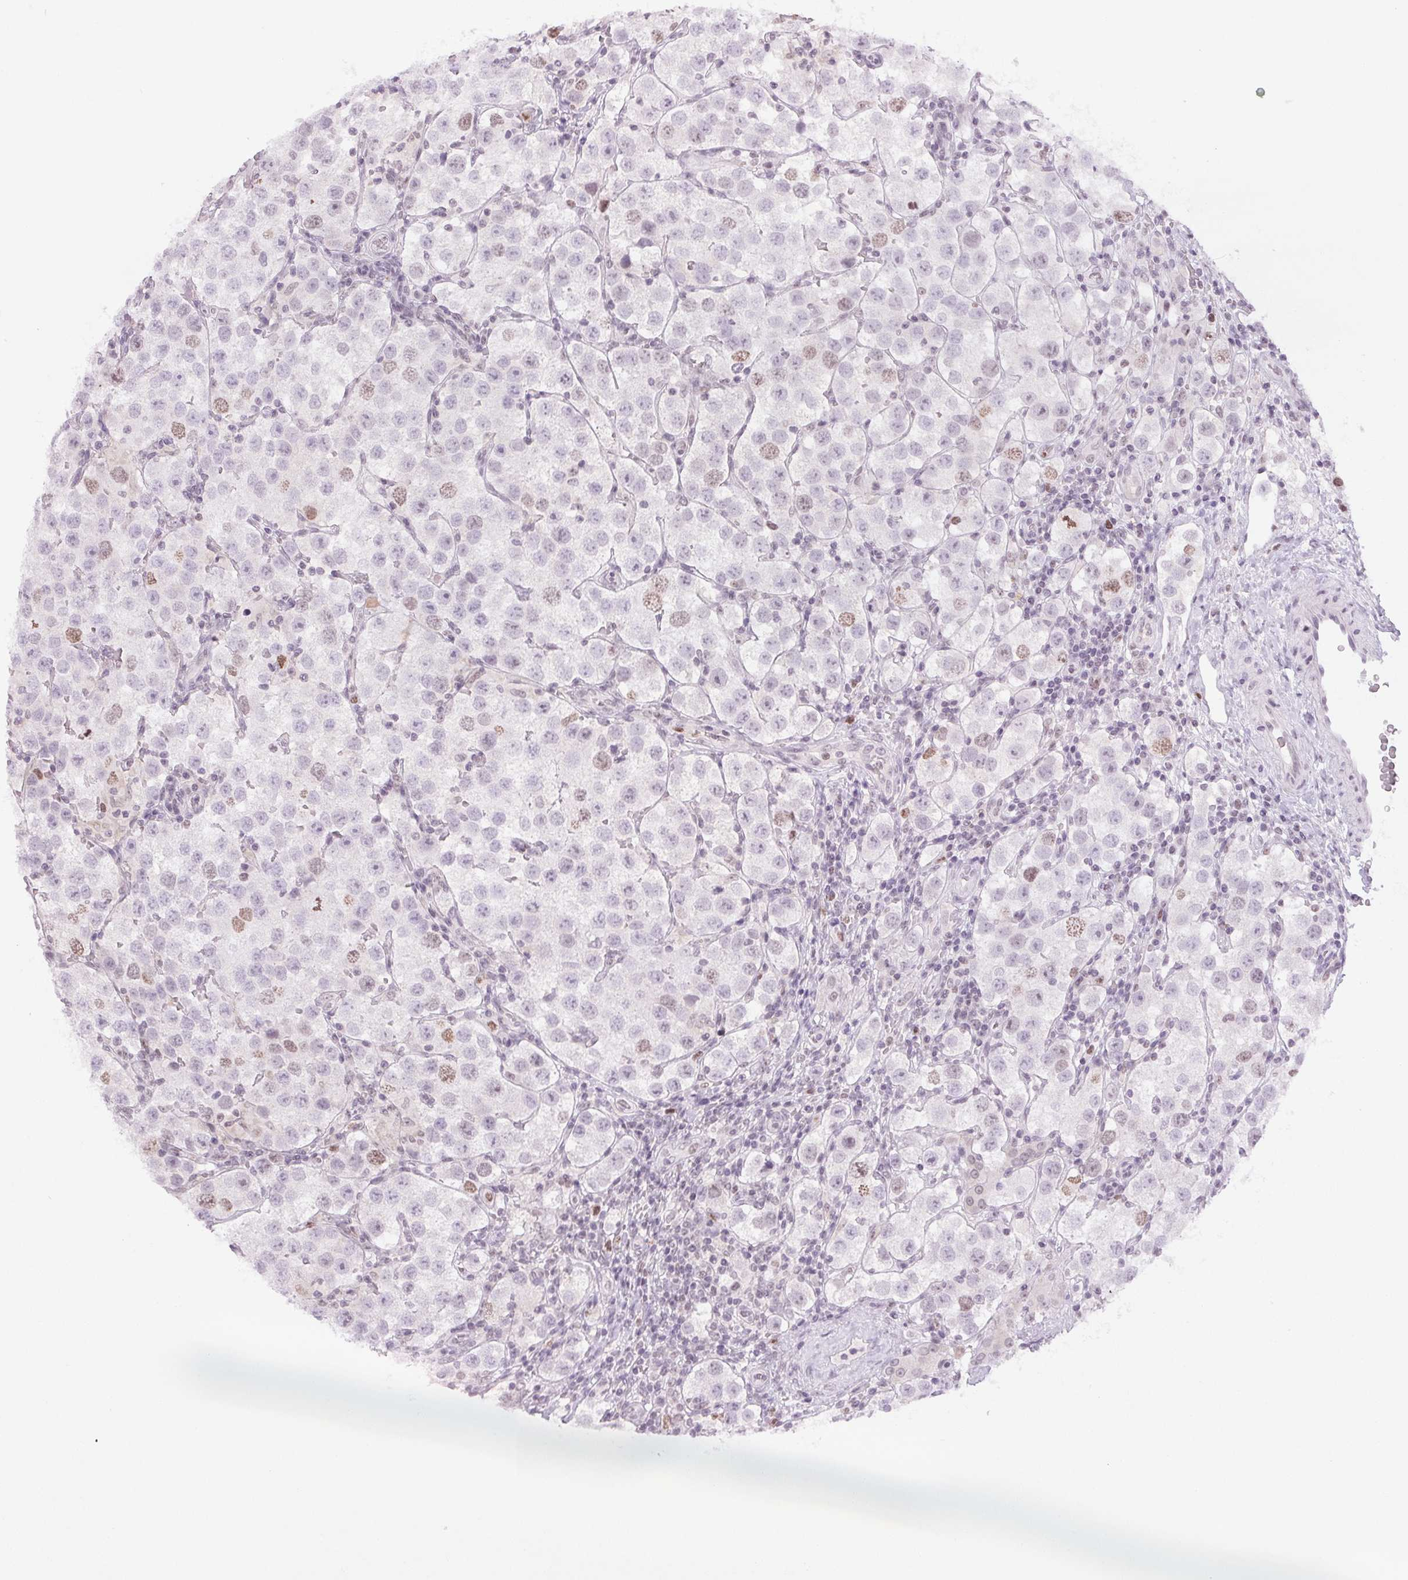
{"staining": {"intensity": "weak", "quantity": "<25%", "location": "nuclear"}, "tissue": "testis cancer", "cell_type": "Tumor cells", "image_type": "cancer", "snomed": [{"axis": "morphology", "description": "Seminoma, NOS"}, {"axis": "topography", "description": "Testis"}], "caption": "DAB immunohistochemical staining of testis cancer (seminoma) reveals no significant positivity in tumor cells.", "gene": "SMIM6", "patient": {"sex": "male", "age": 37}}